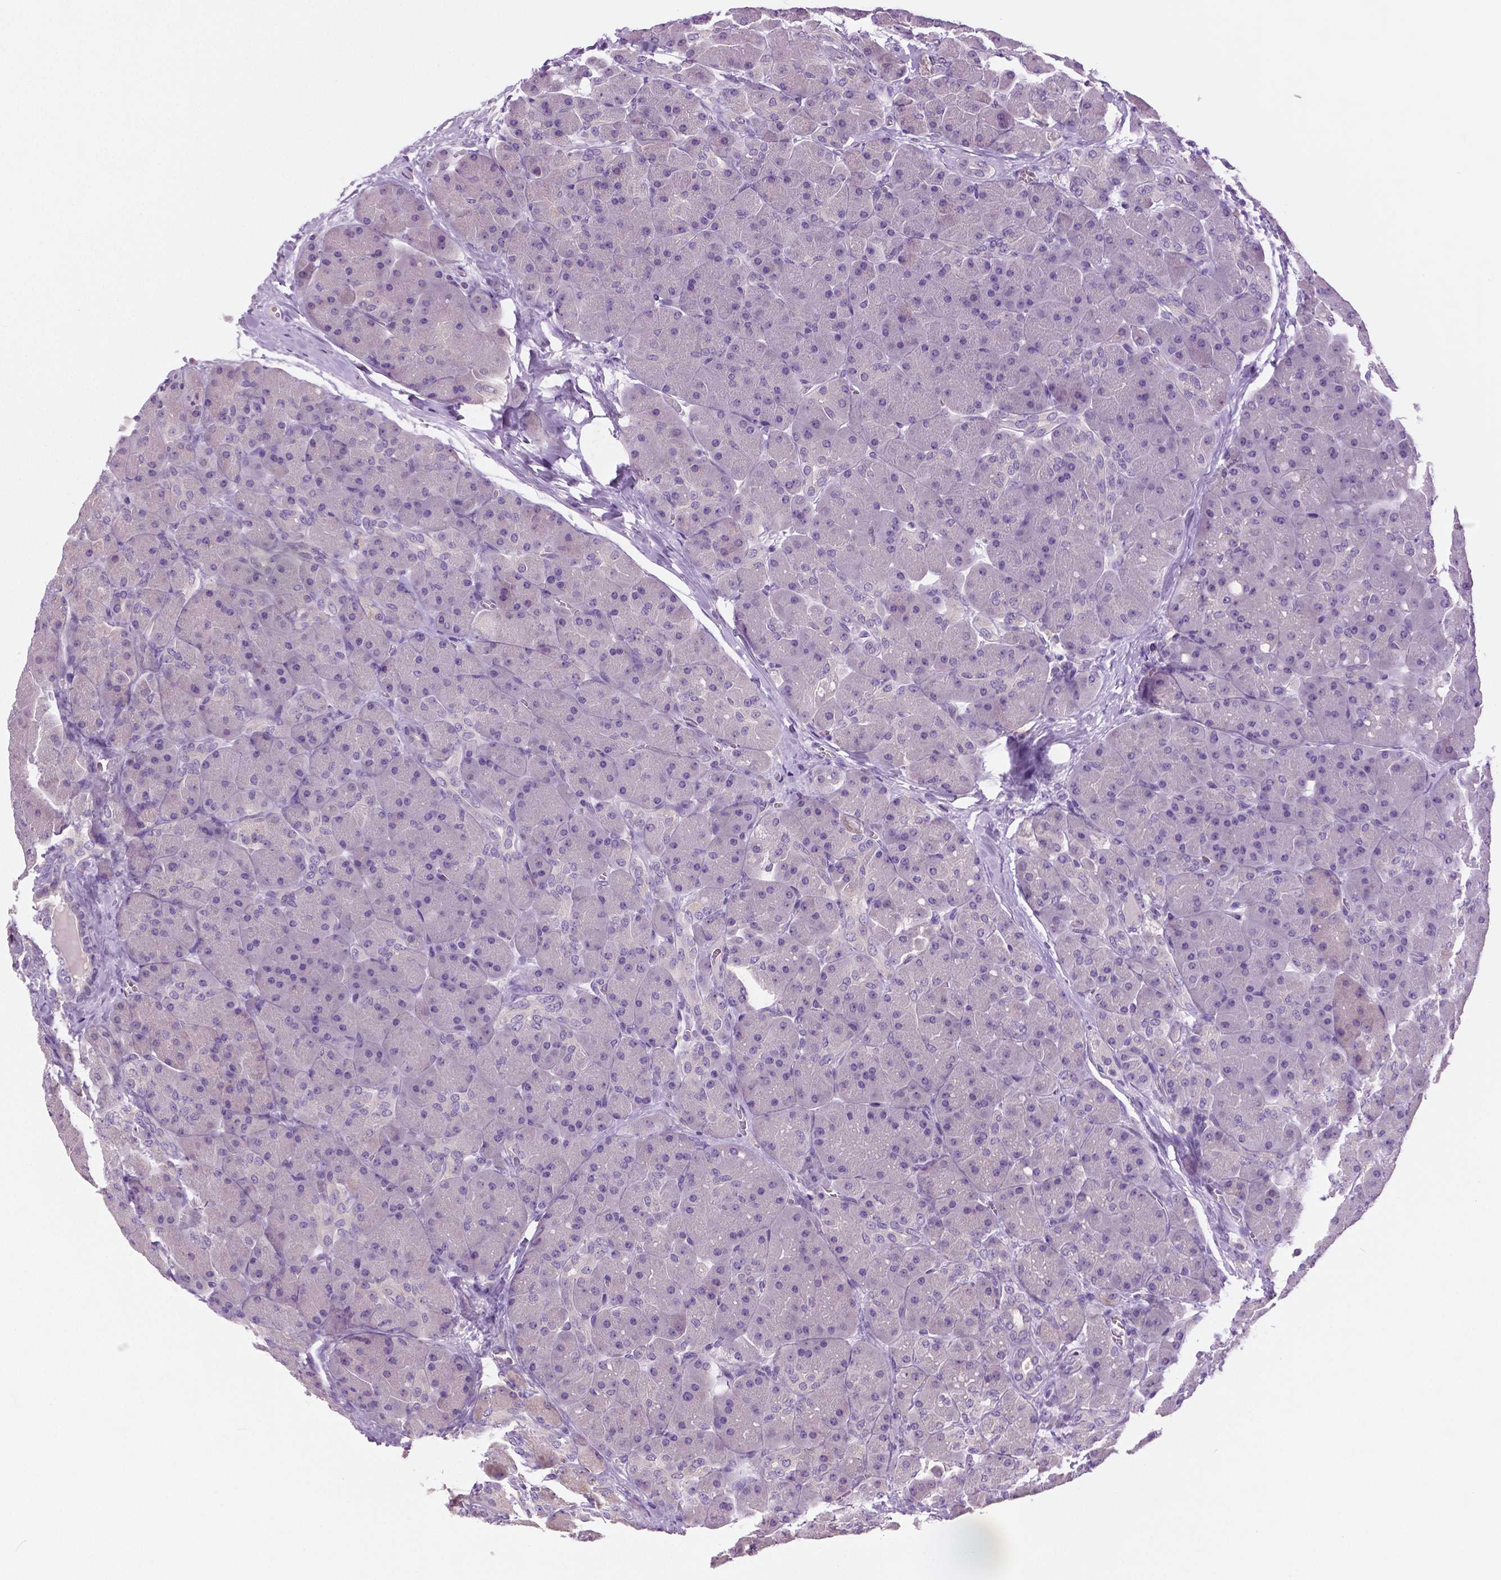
{"staining": {"intensity": "negative", "quantity": "none", "location": "none"}, "tissue": "pancreas", "cell_type": "Exocrine glandular cells", "image_type": "normal", "snomed": [{"axis": "morphology", "description": "Normal tissue, NOS"}, {"axis": "topography", "description": "Pancreas"}], "caption": "Exocrine glandular cells are negative for protein expression in normal human pancreas. Brightfield microscopy of immunohistochemistry stained with DAB (3,3'-diaminobenzidine) (brown) and hematoxylin (blue), captured at high magnification.", "gene": "DNAH12", "patient": {"sex": "male", "age": 55}}